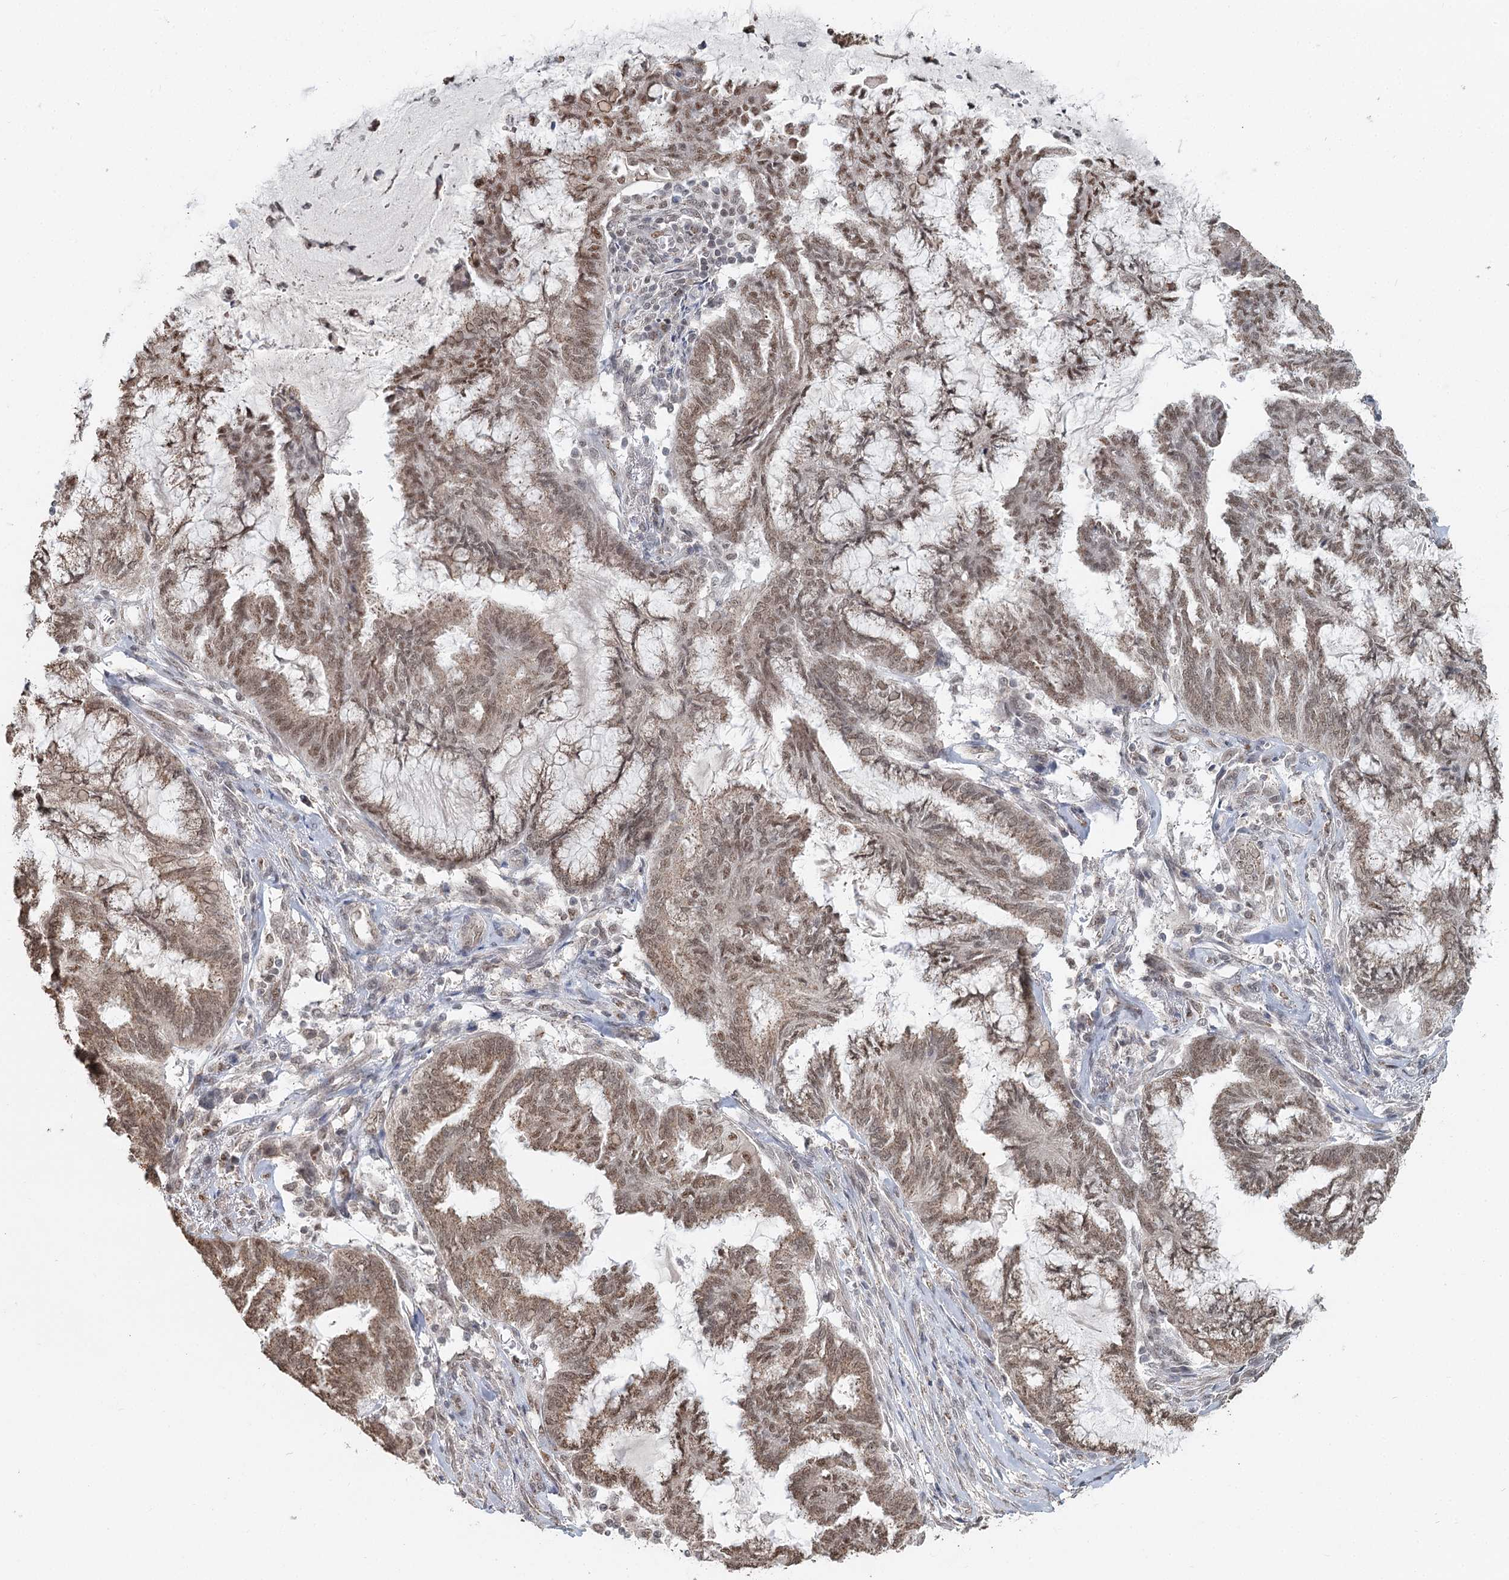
{"staining": {"intensity": "moderate", "quantity": ">75%", "location": "nuclear"}, "tissue": "endometrial cancer", "cell_type": "Tumor cells", "image_type": "cancer", "snomed": [{"axis": "morphology", "description": "Adenocarcinoma, NOS"}, {"axis": "topography", "description": "Endometrium"}], "caption": "Endometrial adenocarcinoma tissue demonstrates moderate nuclear positivity in approximately >75% of tumor cells Immunohistochemistry (ihc) stains the protein in brown and the nuclei are stained blue.", "gene": "GPALPP1", "patient": {"sex": "female", "age": 86}}